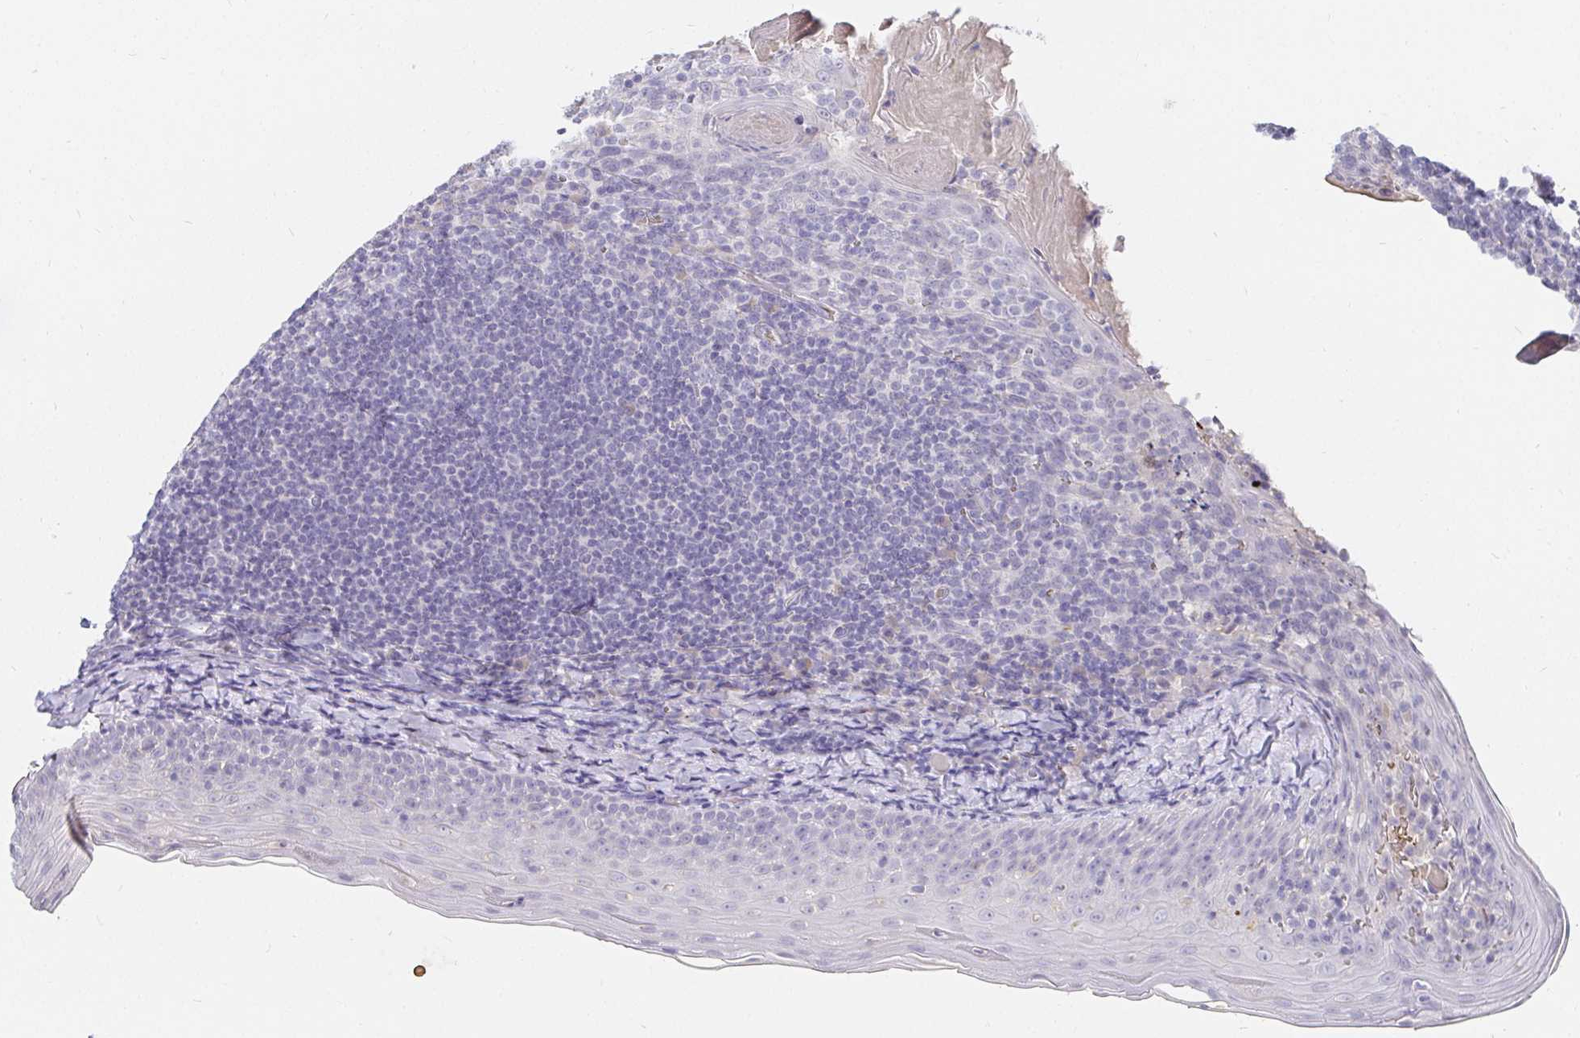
{"staining": {"intensity": "negative", "quantity": "none", "location": "none"}, "tissue": "tonsil", "cell_type": "Germinal center cells", "image_type": "normal", "snomed": [{"axis": "morphology", "description": "Normal tissue, NOS"}, {"axis": "topography", "description": "Tonsil"}], "caption": "Immunohistochemical staining of benign tonsil shows no significant expression in germinal center cells. (DAB (3,3'-diaminobenzidine) immunohistochemistry (IHC), high magnification).", "gene": "FGF21", "patient": {"sex": "female", "age": 10}}